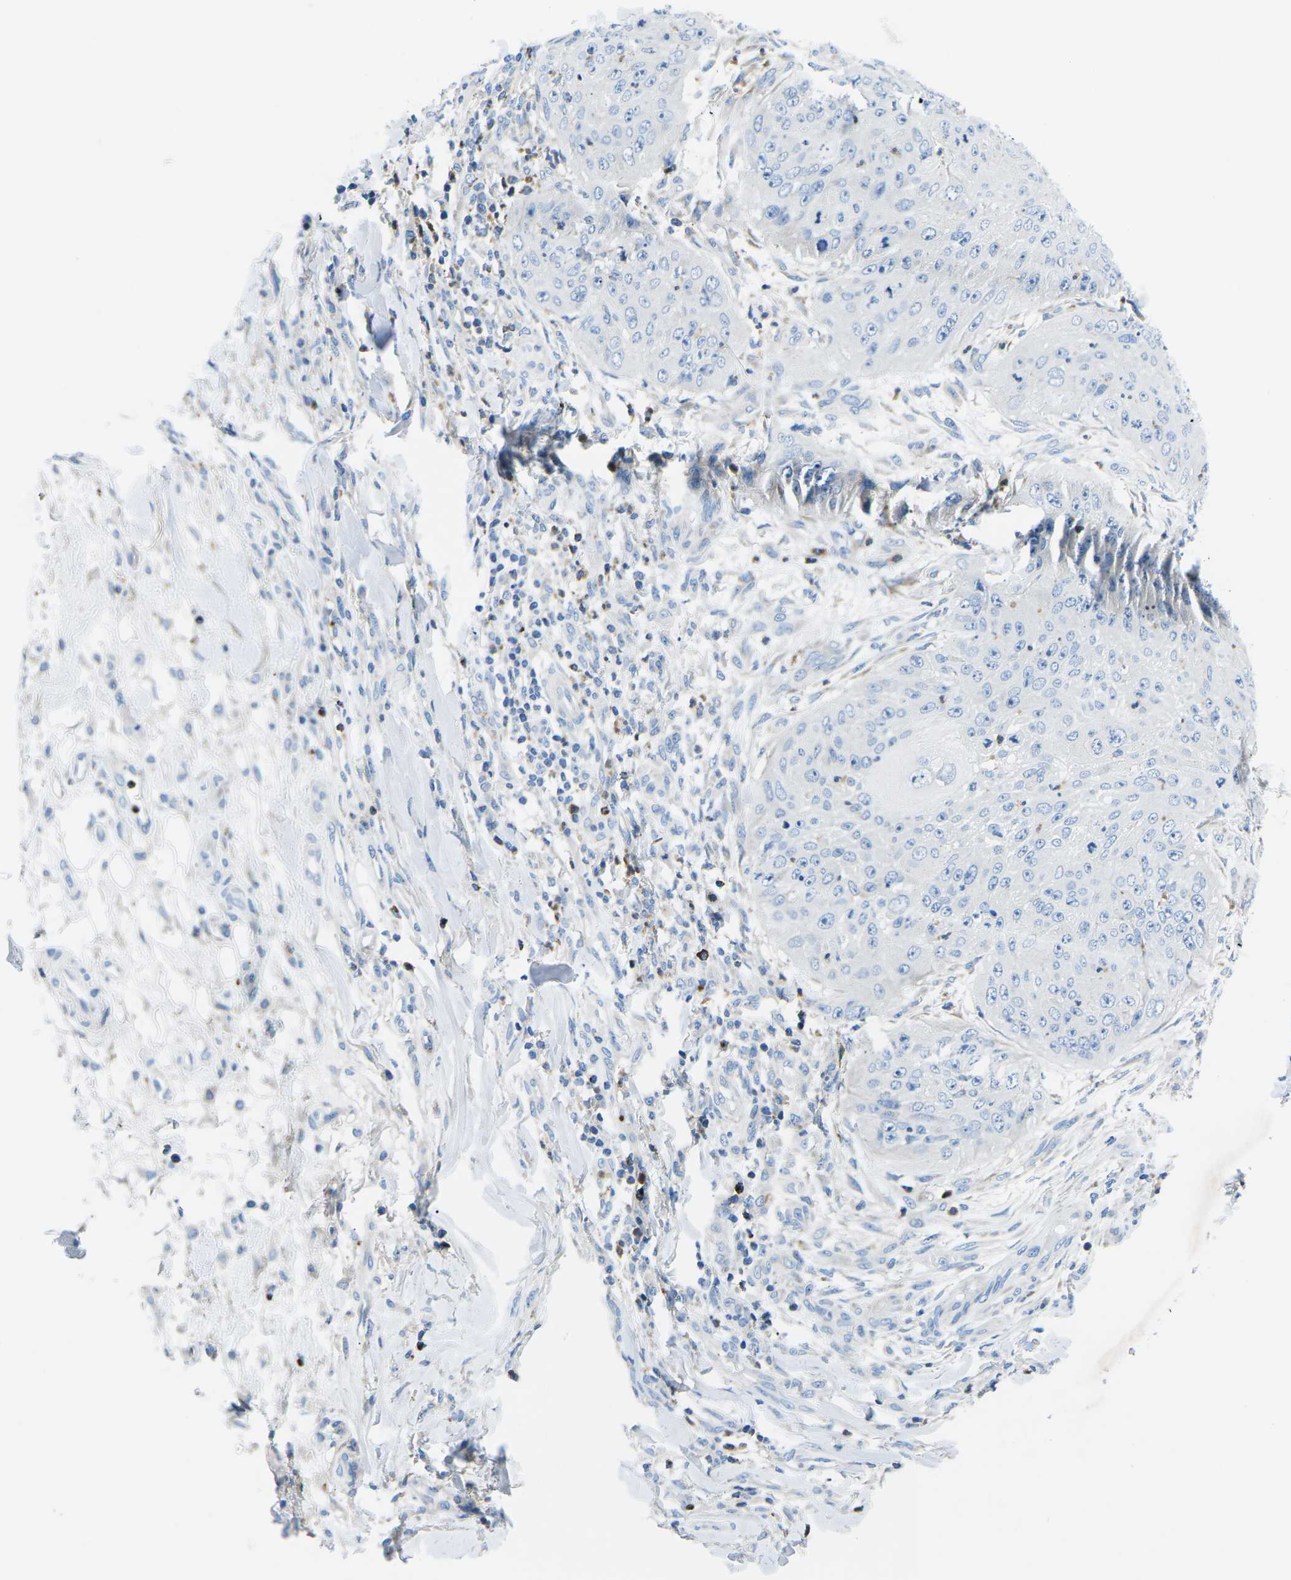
{"staining": {"intensity": "negative", "quantity": "none", "location": "none"}, "tissue": "skin cancer", "cell_type": "Tumor cells", "image_type": "cancer", "snomed": [{"axis": "morphology", "description": "Squamous cell carcinoma, NOS"}, {"axis": "topography", "description": "Skin"}], "caption": "Tumor cells are negative for protein expression in human skin squamous cell carcinoma.", "gene": "MC4R", "patient": {"sex": "female", "age": 80}}